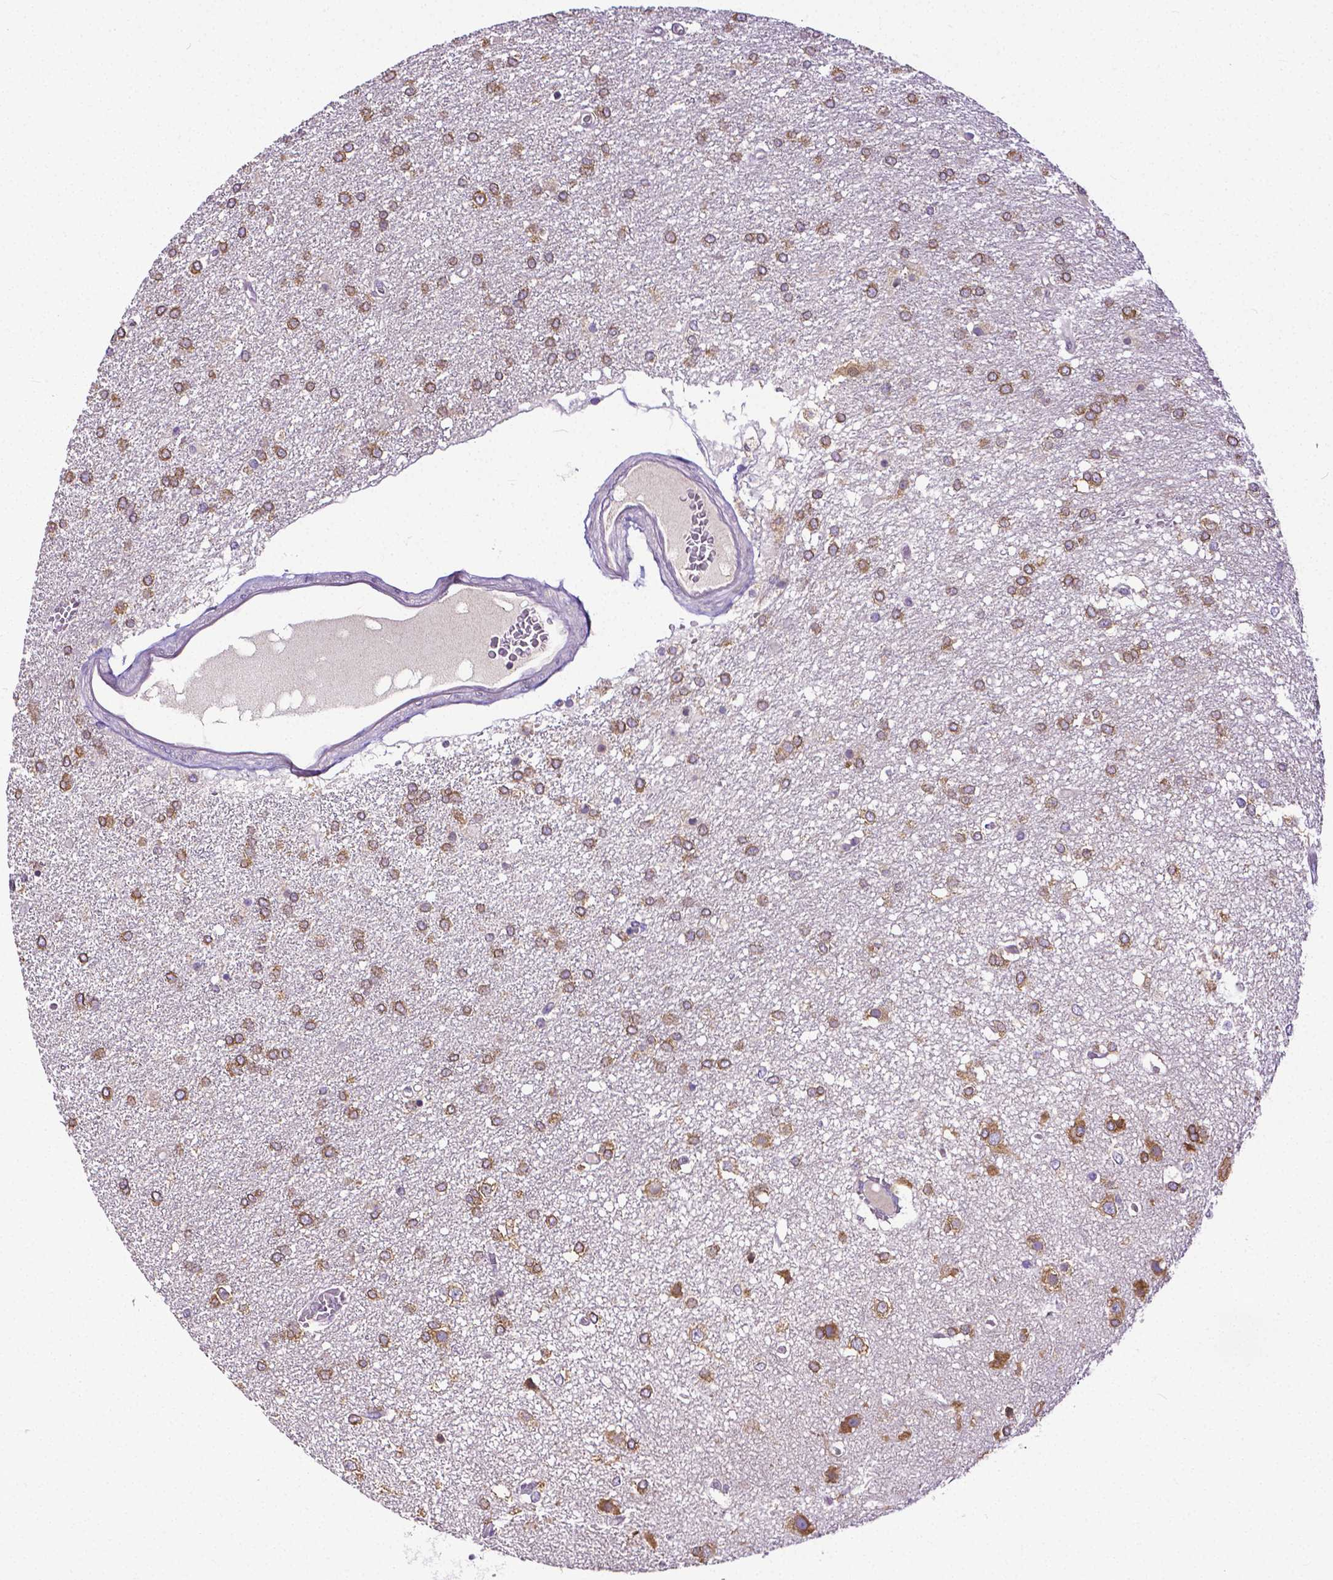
{"staining": {"intensity": "moderate", "quantity": ">75%", "location": "cytoplasmic/membranous"}, "tissue": "glioma", "cell_type": "Tumor cells", "image_type": "cancer", "snomed": [{"axis": "morphology", "description": "Glioma, malignant, High grade"}, {"axis": "topography", "description": "Brain"}], "caption": "Brown immunohistochemical staining in glioma shows moderate cytoplasmic/membranous staining in about >75% of tumor cells.", "gene": "DICER1", "patient": {"sex": "female", "age": 61}}